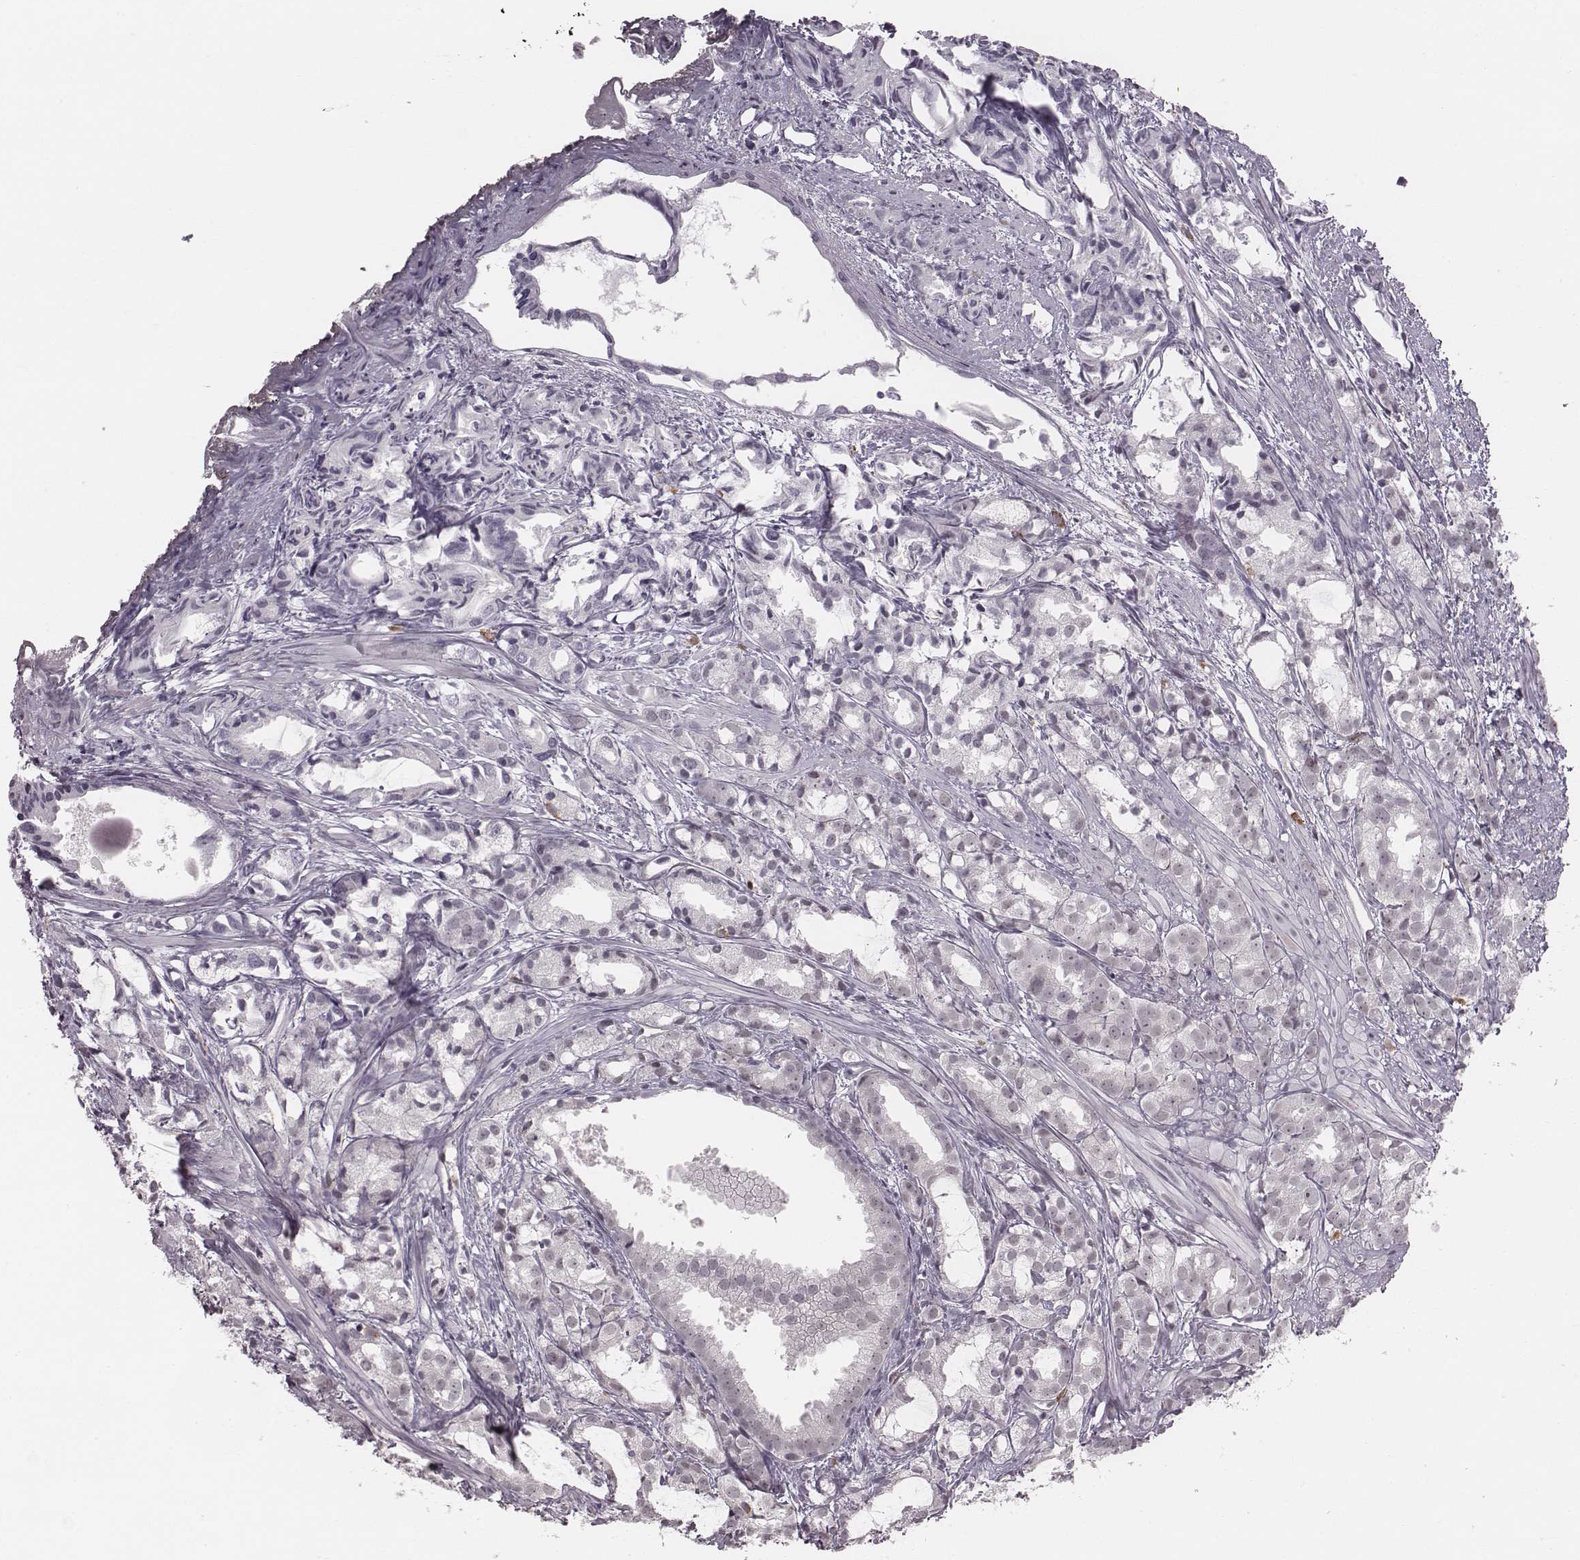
{"staining": {"intensity": "negative", "quantity": "none", "location": "none"}, "tissue": "prostate cancer", "cell_type": "Tumor cells", "image_type": "cancer", "snomed": [{"axis": "morphology", "description": "Adenocarcinoma, High grade"}, {"axis": "topography", "description": "Prostate"}], "caption": "Immunohistochemistry (IHC) image of adenocarcinoma (high-grade) (prostate) stained for a protein (brown), which reveals no positivity in tumor cells. Brightfield microscopy of immunohistochemistry (IHC) stained with DAB (3,3'-diaminobenzidine) (brown) and hematoxylin (blue), captured at high magnification.", "gene": "RPGRIP1", "patient": {"sex": "male", "age": 79}}